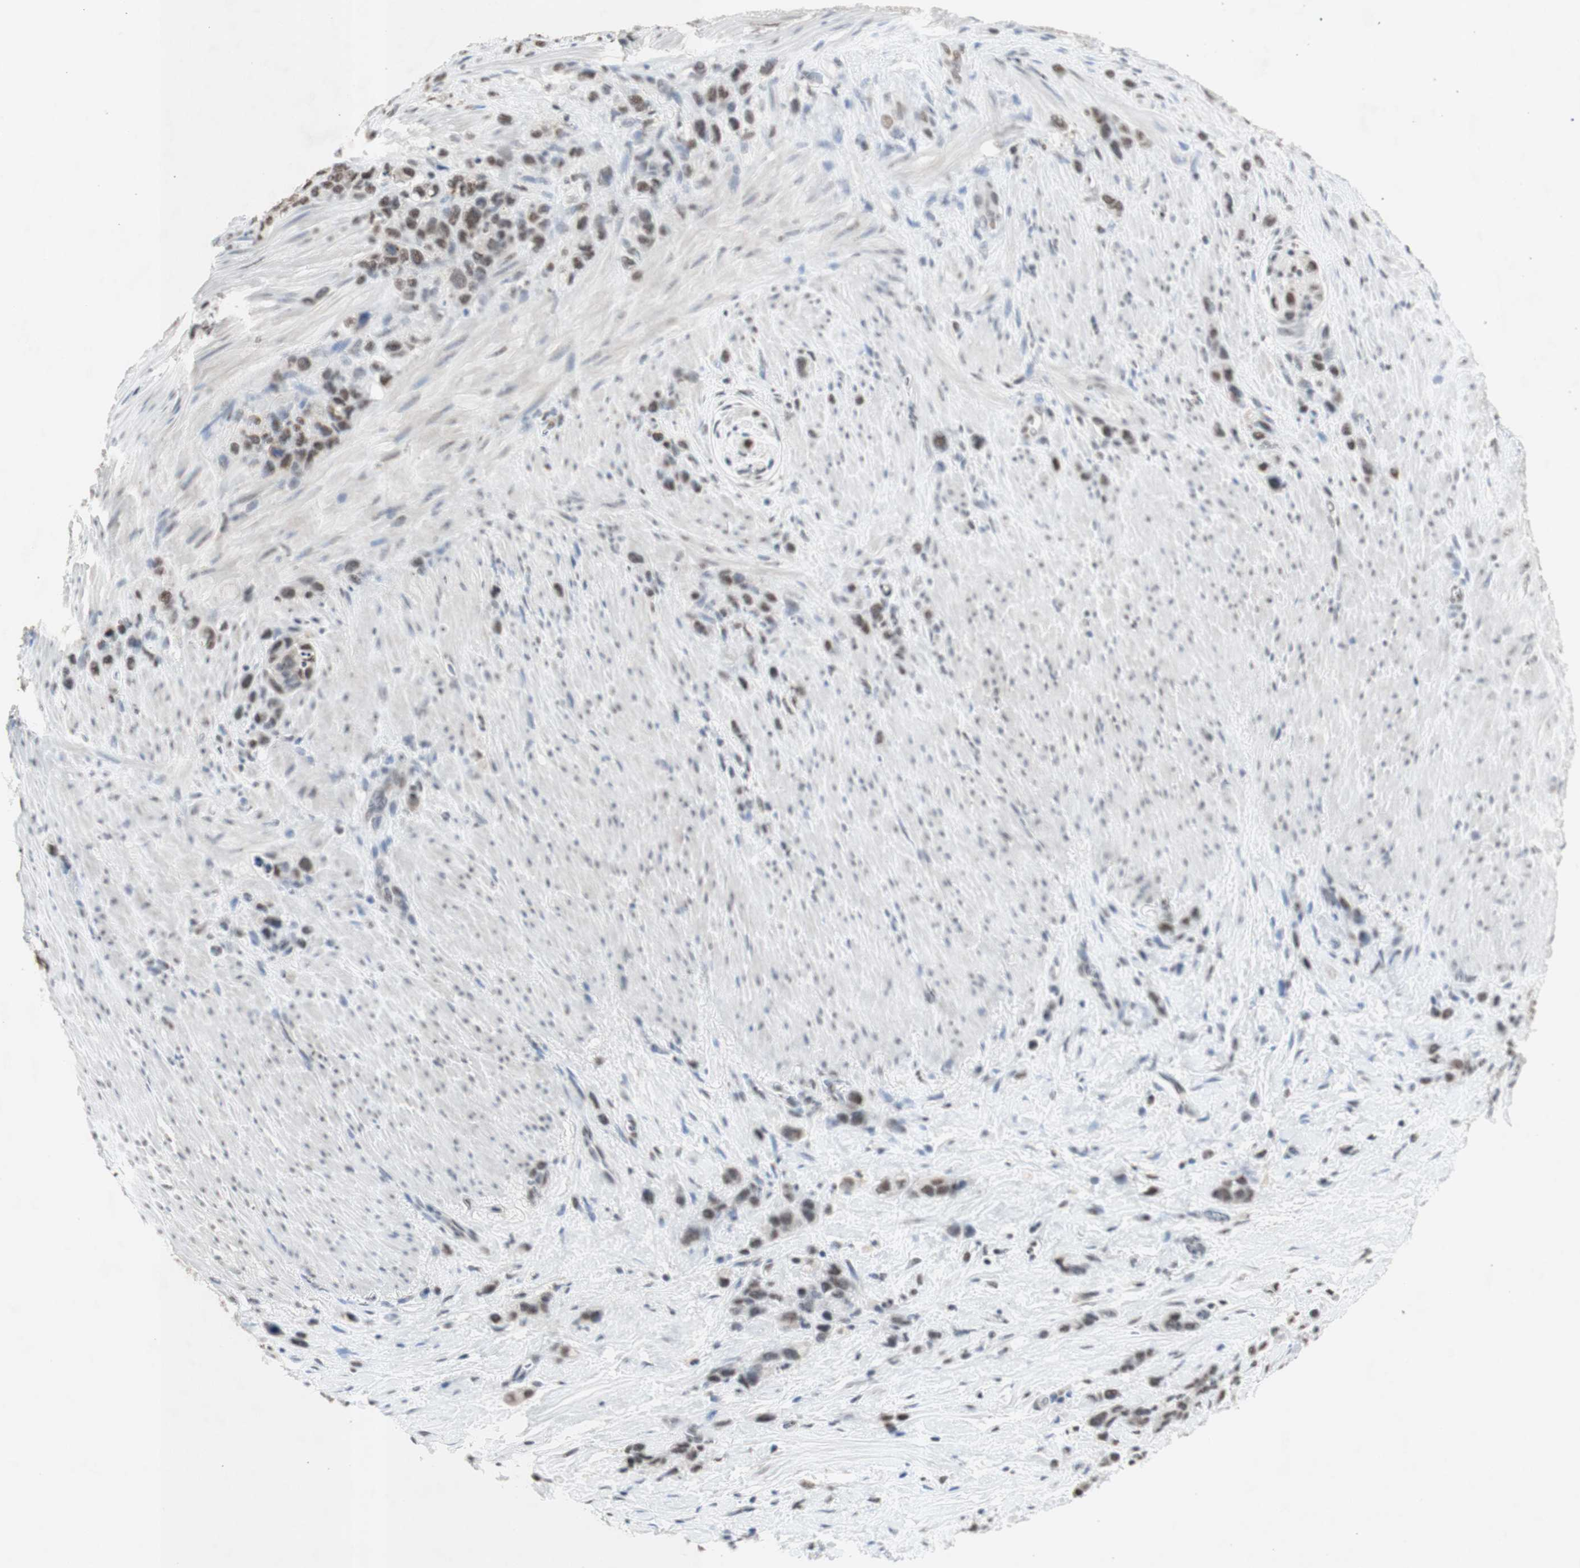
{"staining": {"intensity": "moderate", "quantity": ">75%", "location": "nuclear"}, "tissue": "stomach cancer", "cell_type": "Tumor cells", "image_type": "cancer", "snomed": [{"axis": "morphology", "description": "Adenocarcinoma, NOS"}, {"axis": "morphology", "description": "Adenocarcinoma, High grade"}, {"axis": "topography", "description": "Stomach, upper"}, {"axis": "topography", "description": "Stomach, lower"}], "caption": "An immunohistochemistry (IHC) image of tumor tissue is shown. Protein staining in brown highlights moderate nuclear positivity in stomach cancer (adenocarcinoma) within tumor cells.", "gene": "SNRPB", "patient": {"sex": "female", "age": 65}}